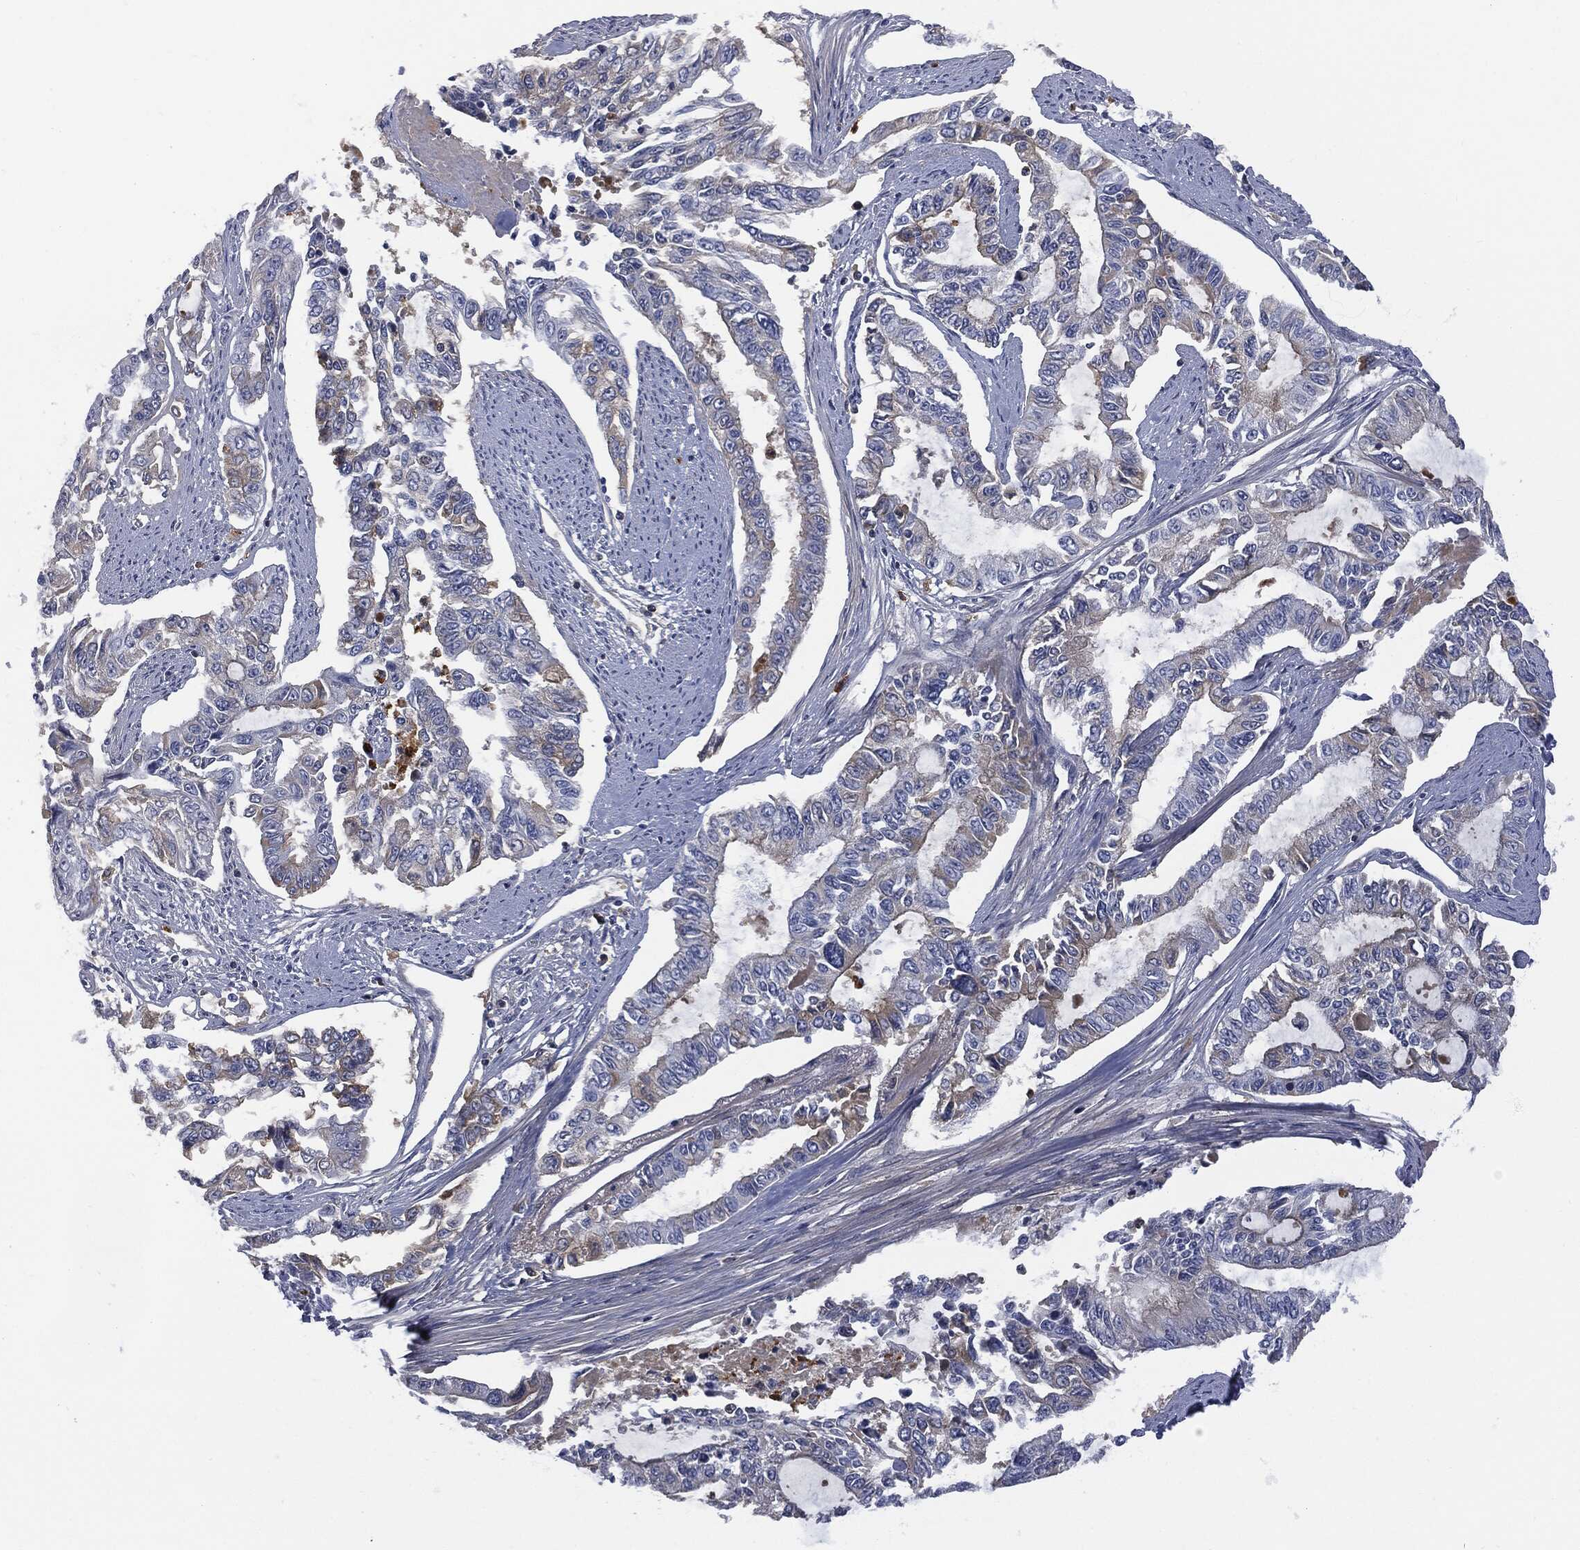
{"staining": {"intensity": "weak", "quantity": "<25%", "location": "cytoplasmic/membranous"}, "tissue": "endometrial cancer", "cell_type": "Tumor cells", "image_type": "cancer", "snomed": [{"axis": "morphology", "description": "Adenocarcinoma, NOS"}, {"axis": "topography", "description": "Uterus"}], "caption": "This is an immunohistochemistry (IHC) histopathology image of human endometrial cancer (adenocarcinoma). There is no staining in tumor cells.", "gene": "BTK", "patient": {"sex": "female", "age": 59}}